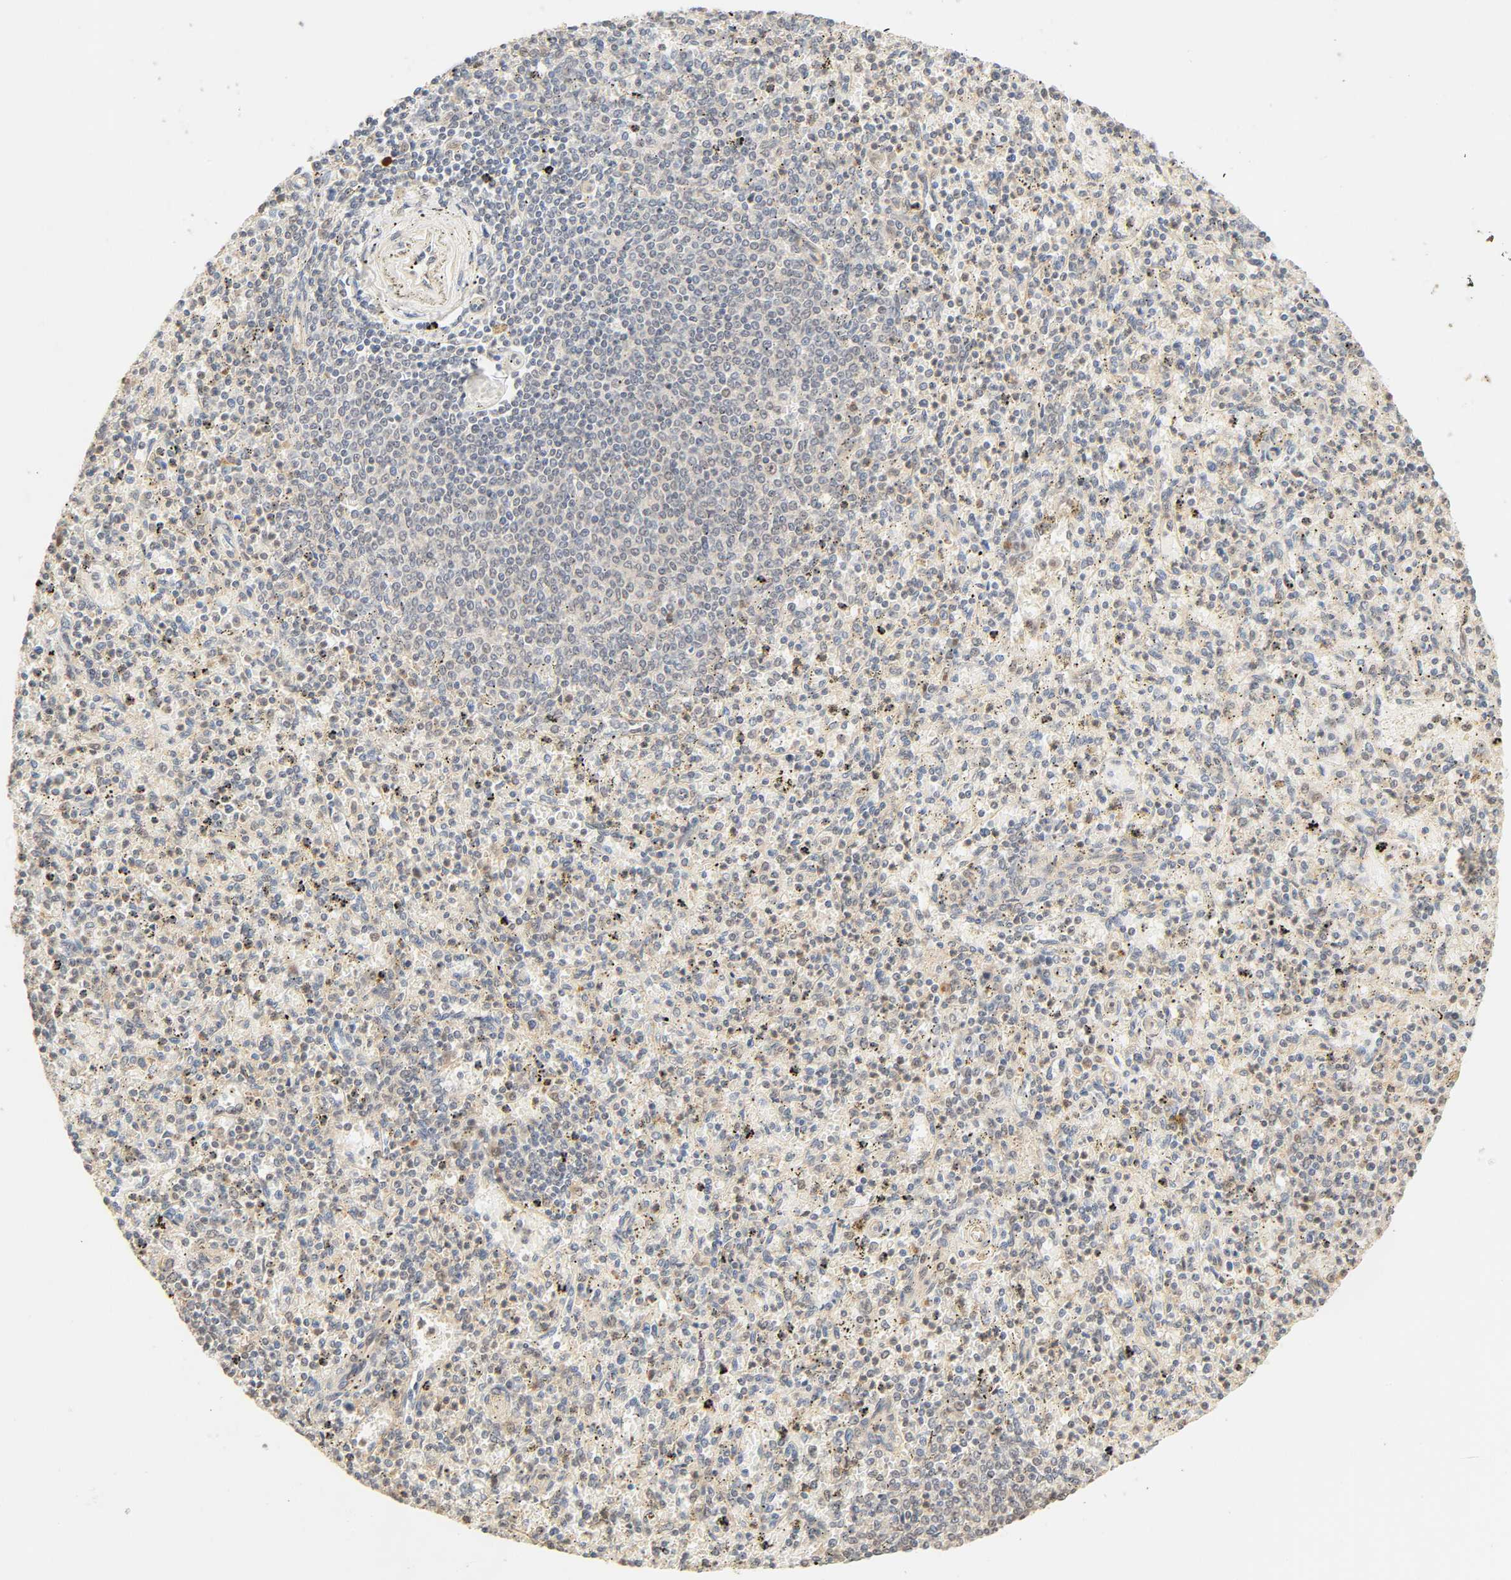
{"staining": {"intensity": "weak", "quantity": "25%-75%", "location": "cytoplasmic/membranous"}, "tissue": "spleen", "cell_type": "Cells in red pulp", "image_type": "normal", "snomed": [{"axis": "morphology", "description": "Normal tissue, NOS"}, {"axis": "topography", "description": "Spleen"}], "caption": "Immunohistochemical staining of unremarkable spleen displays weak cytoplasmic/membranous protein positivity in approximately 25%-75% of cells in red pulp. The protein is stained brown, and the nuclei are stained in blue (DAB (3,3'-diaminobenzidine) IHC with brightfield microscopy, high magnification).", "gene": "CACNA1G", "patient": {"sex": "male", "age": 72}}